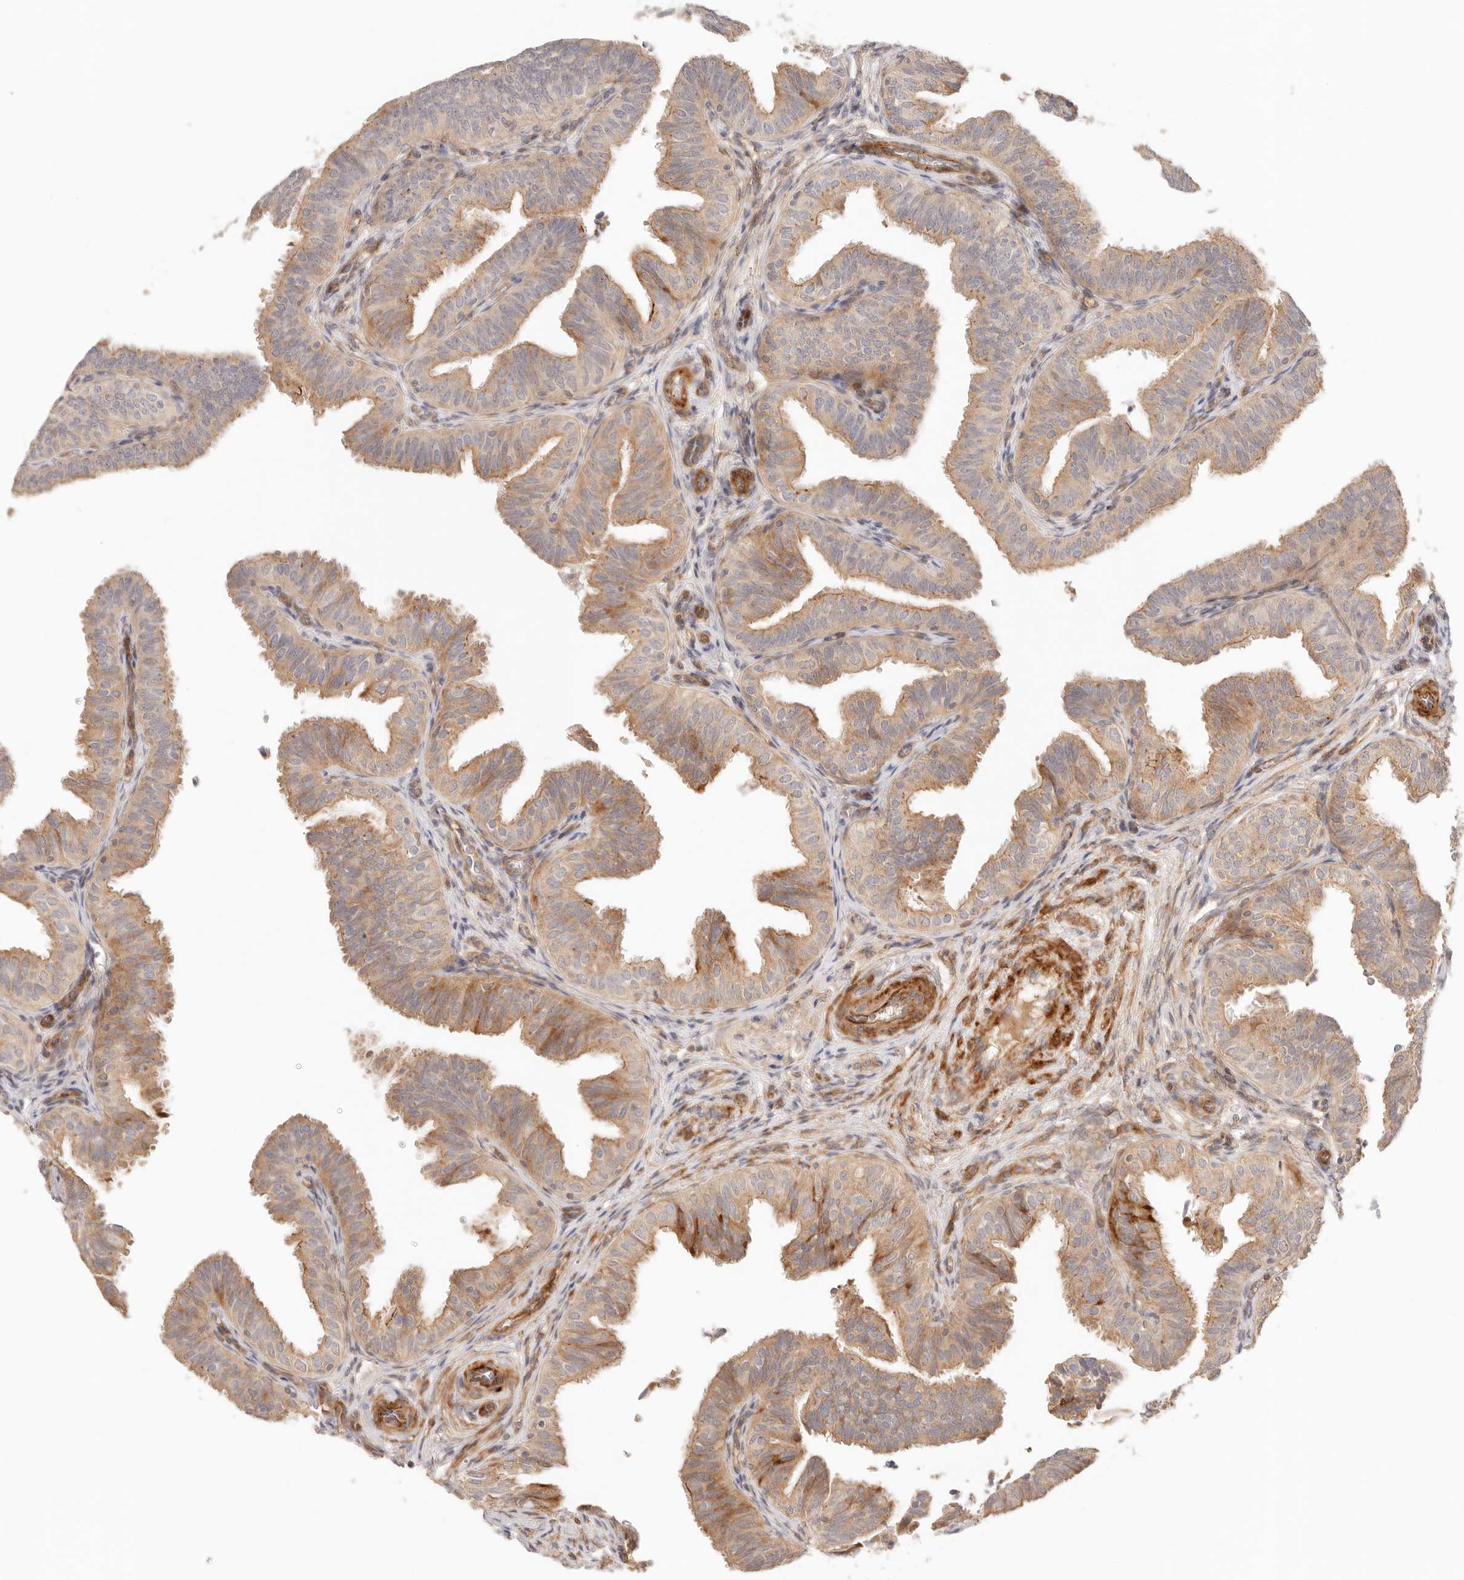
{"staining": {"intensity": "moderate", "quantity": ">75%", "location": "cytoplasmic/membranous"}, "tissue": "fallopian tube", "cell_type": "Glandular cells", "image_type": "normal", "snomed": [{"axis": "morphology", "description": "Normal tissue, NOS"}, {"axis": "topography", "description": "Fallopian tube"}], "caption": "Immunohistochemistry of unremarkable human fallopian tube reveals medium levels of moderate cytoplasmic/membranous staining in approximately >75% of glandular cells. (Brightfield microscopy of DAB IHC at high magnification).", "gene": "IL1R2", "patient": {"sex": "female", "age": 35}}